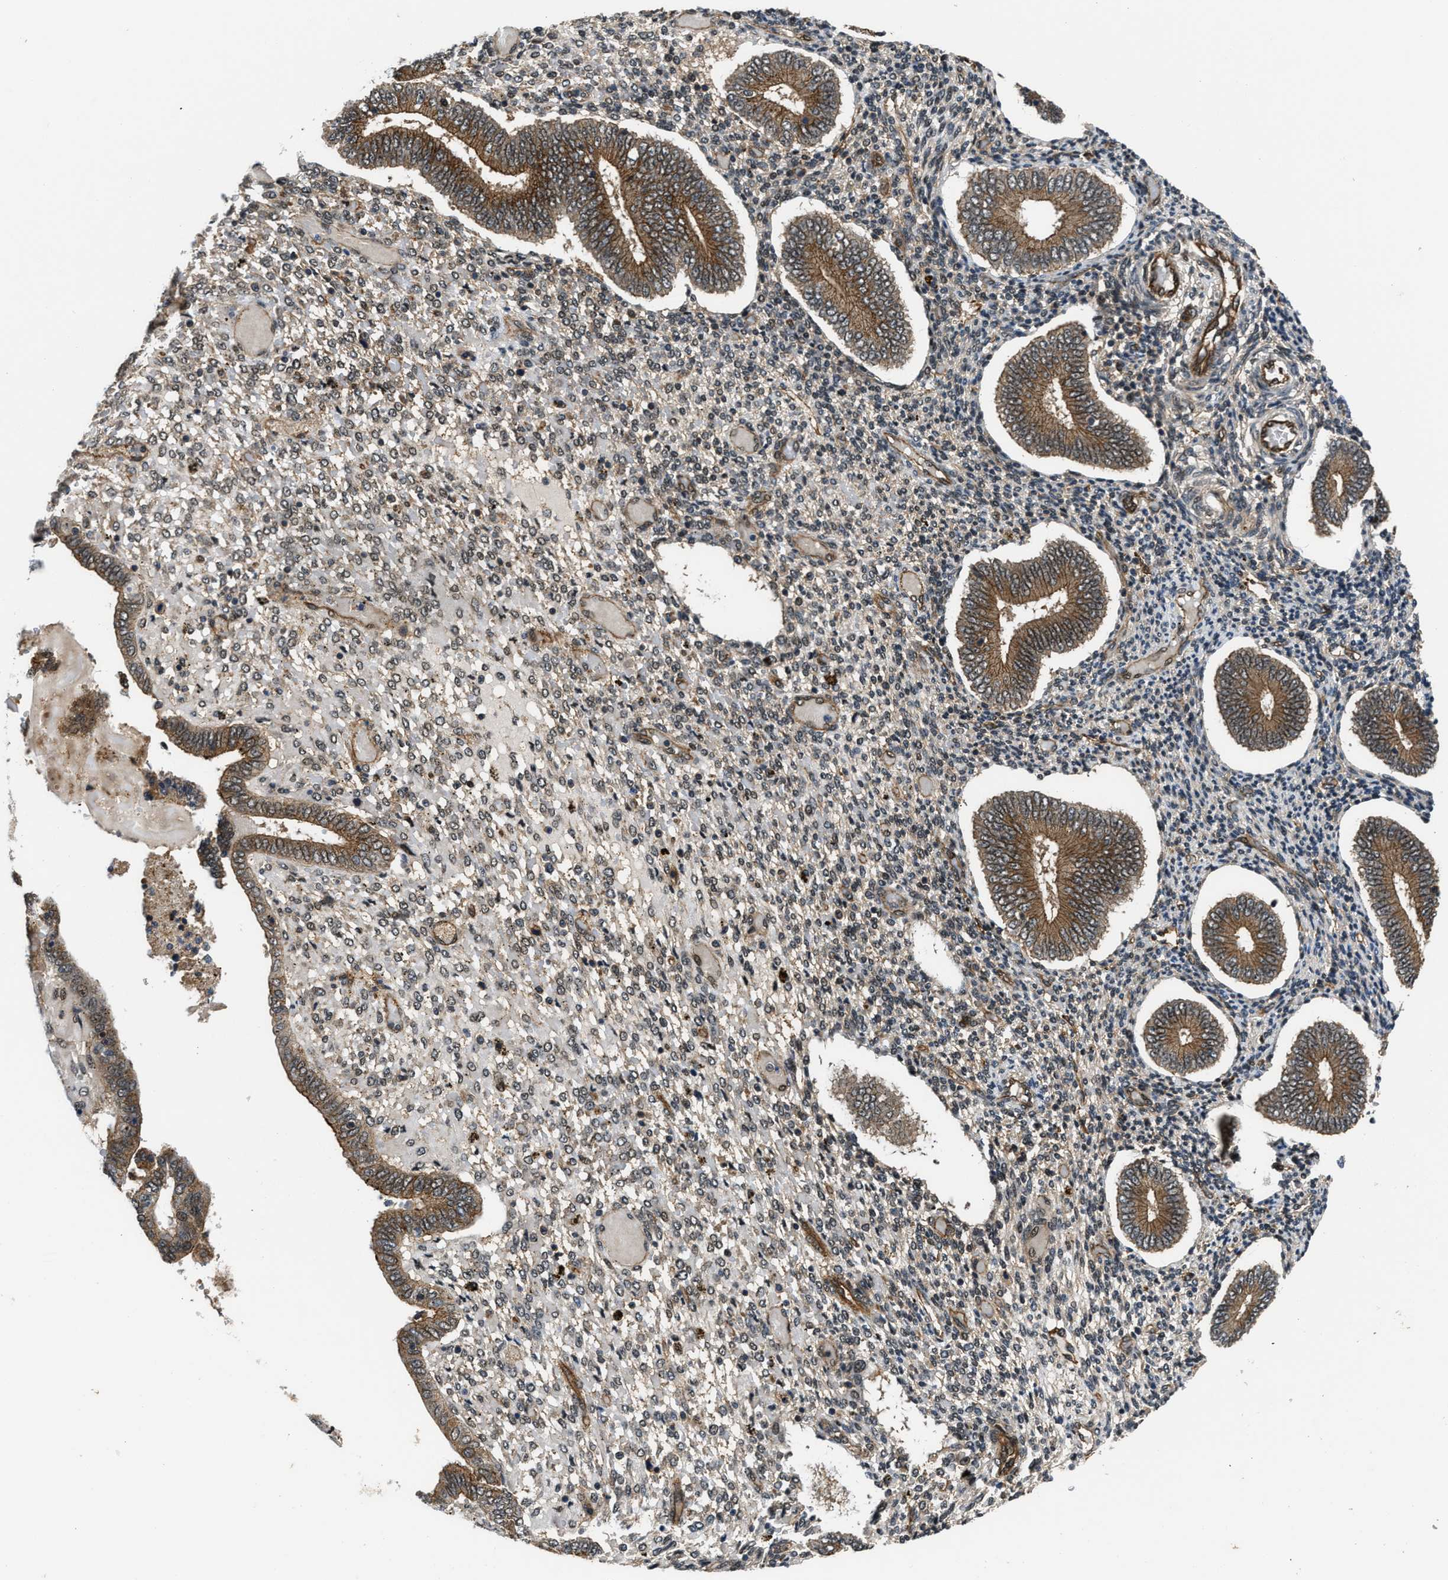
{"staining": {"intensity": "weak", "quantity": "<25%", "location": "cytoplasmic/membranous"}, "tissue": "endometrium", "cell_type": "Cells in endometrial stroma", "image_type": "normal", "snomed": [{"axis": "morphology", "description": "Normal tissue, NOS"}, {"axis": "topography", "description": "Endometrium"}], "caption": "The IHC micrograph has no significant expression in cells in endometrial stroma of endometrium.", "gene": "COPS2", "patient": {"sex": "female", "age": 42}}